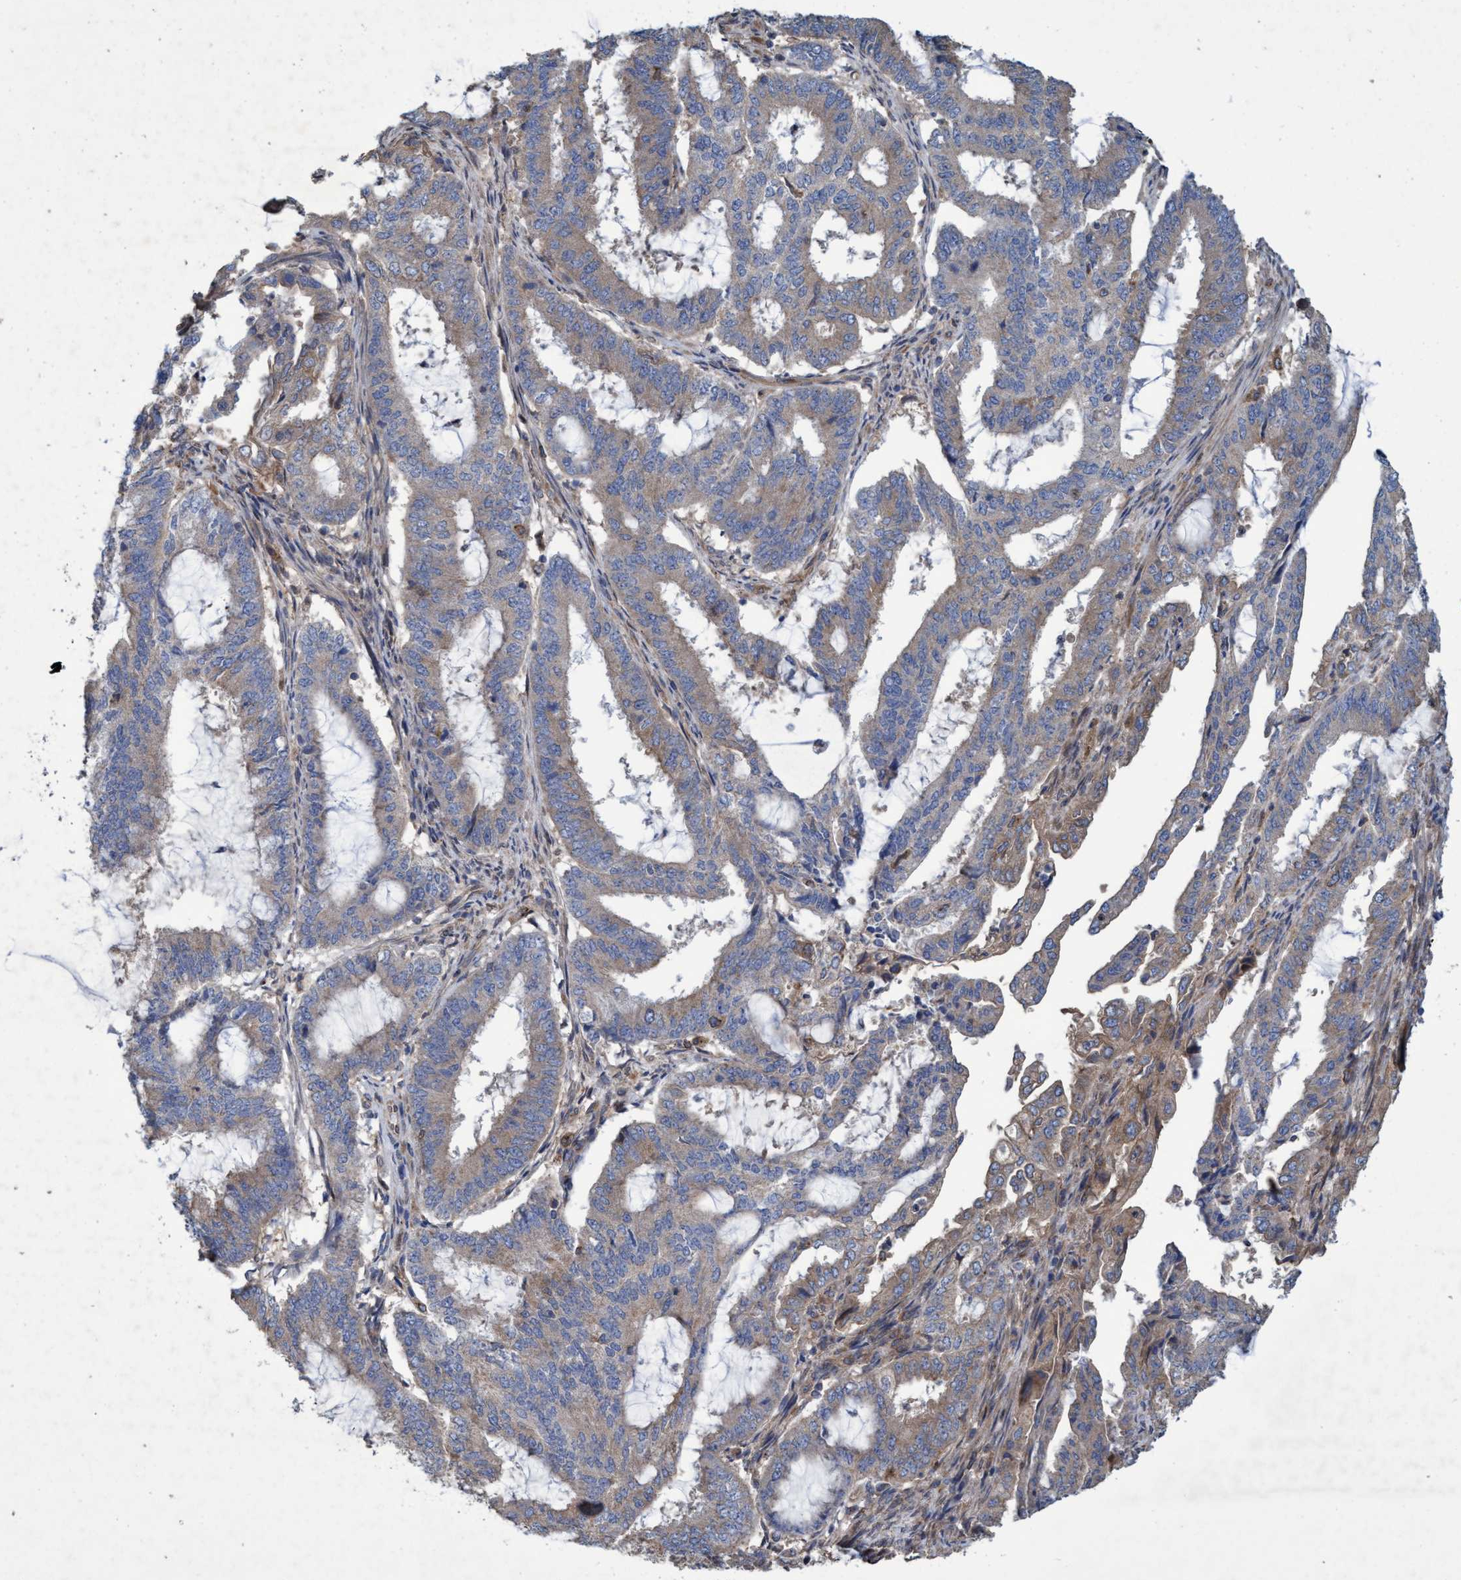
{"staining": {"intensity": "weak", "quantity": ">75%", "location": "cytoplasmic/membranous"}, "tissue": "endometrial cancer", "cell_type": "Tumor cells", "image_type": "cancer", "snomed": [{"axis": "morphology", "description": "Adenocarcinoma, NOS"}, {"axis": "topography", "description": "Endometrium"}], "caption": "The immunohistochemical stain labels weak cytoplasmic/membranous positivity in tumor cells of endometrial cancer (adenocarcinoma) tissue.", "gene": "BICD2", "patient": {"sex": "female", "age": 51}}